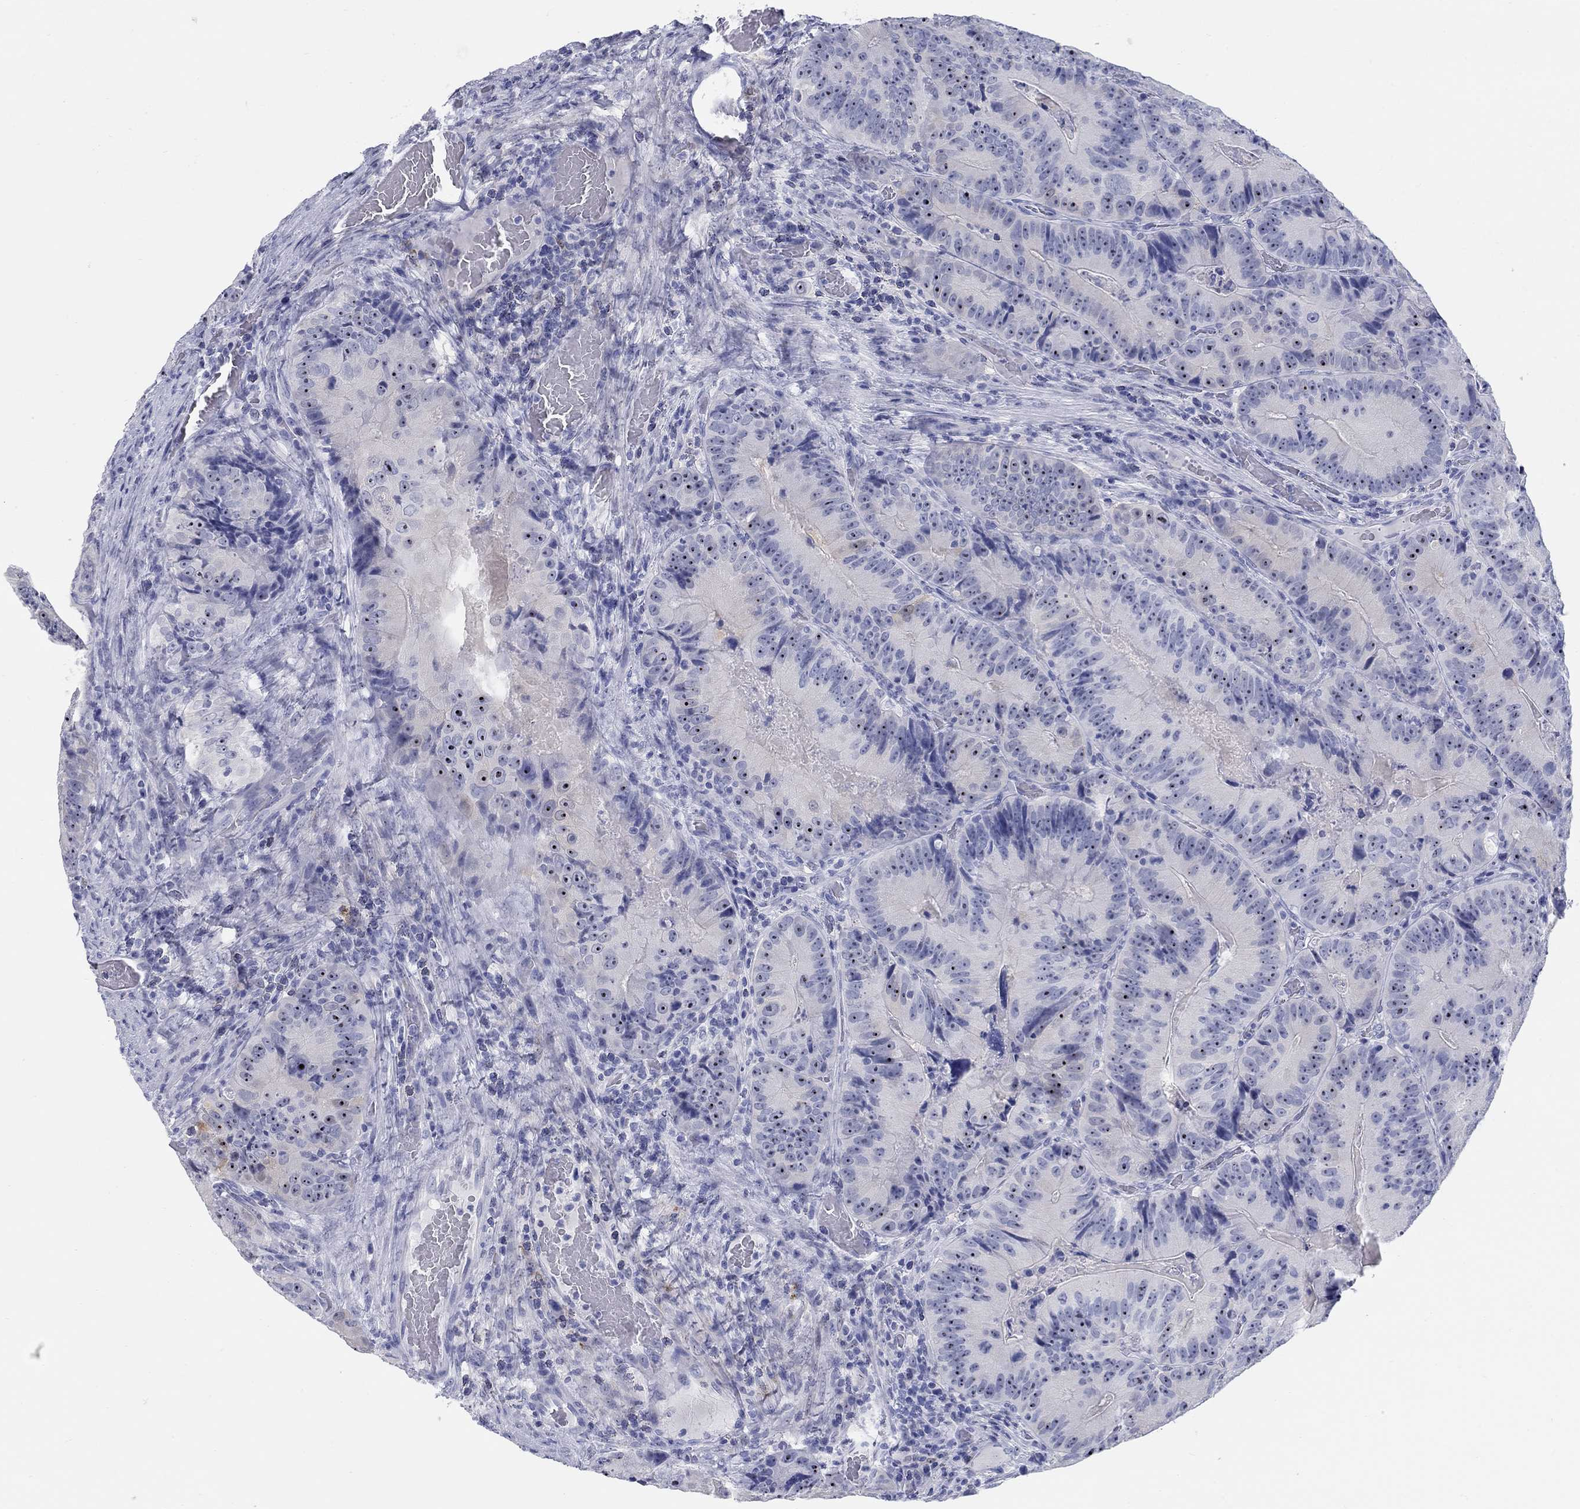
{"staining": {"intensity": "negative", "quantity": "none", "location": "none"}, "tissue": "colorectal cancer", "cell_type": "Tumor cells", "image_type": "cancer", "snomed": [{"axis": "morphology", "description": "Adenocarcinoma, NOS"}, {"axis": "topography", "description": "Colon"}], "caption": "The photomicrograph reveals no significant expression in tumor cells of adenocarcinoma (colorectal).", "gene": "AKR1C2", "patient": {"sex": "female", "age": 86}}